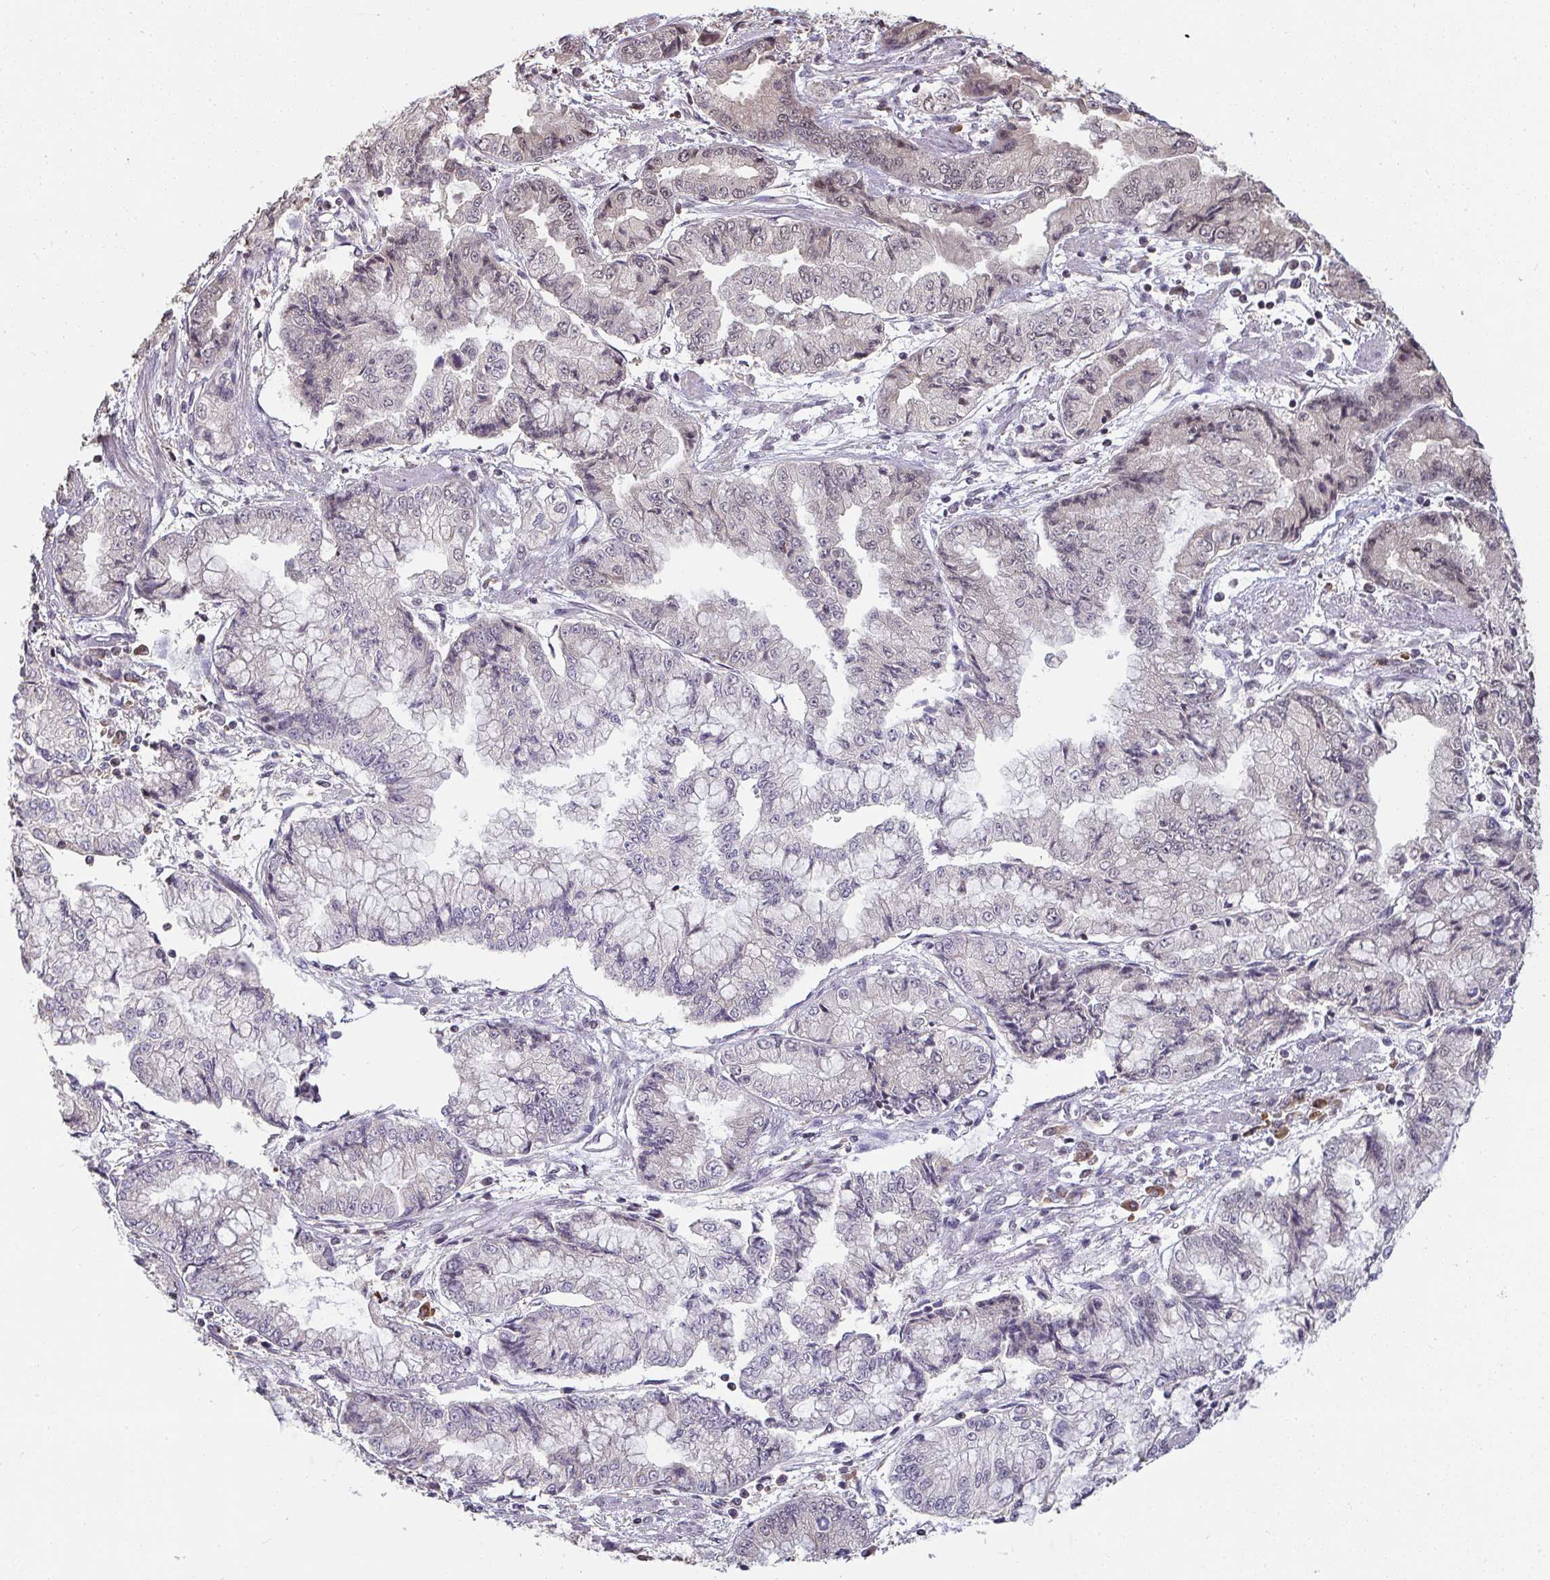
{"staining": {"intensity": "negative", "quantity": "none", "location": "none"}, "tissue": "stomach cancer", "cell_type": "Tumor cells", "image_type": "cancer", "snomed": [{"axis": "morphology", "description": "Adenocarcinoma, NOS"}, {"axis": "topography", "description": "Stomach, upper"}], "caption": "The micrograph displays no significant positivity in tumor cells of stomach cancer (adenocarcinoma).", "gene": "SAP30", "patient": {"sex": "female", "age": 74}}